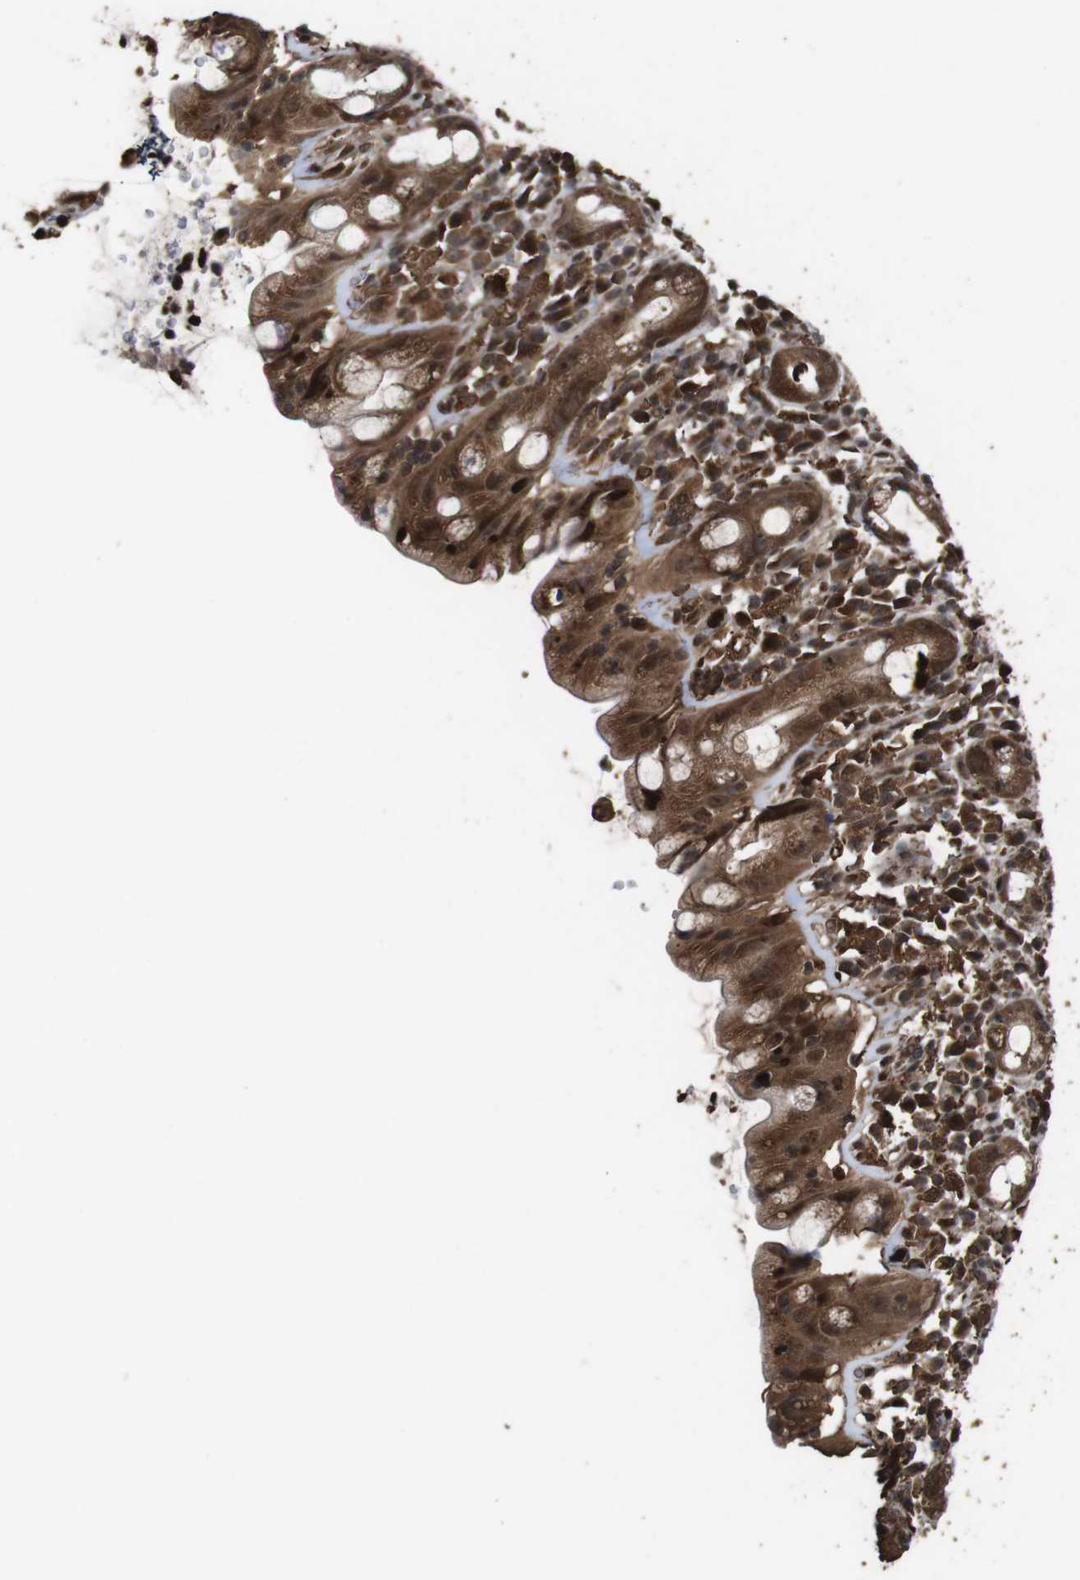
{"staining": {"intensity": "strong", "quantity": ">75%", "location": "cytoplasmic/membranous,nuclear"}, "tissue": "rectum", "cell_type": "Glandular cells", "image_type": "normal", "snomed": [{"axis": "morphology", "description": "Normal tissue, NOS"}, {"axis": "topography", "description": "Rectum"}], "caption": "Protein staining of unremarkable rectum shows strong cytoplasmic/membranous,nuclear positivity in about >75% of glandular cells.", "gene": "RRAS2", "patient": {"sex": "male", "age": 44}}